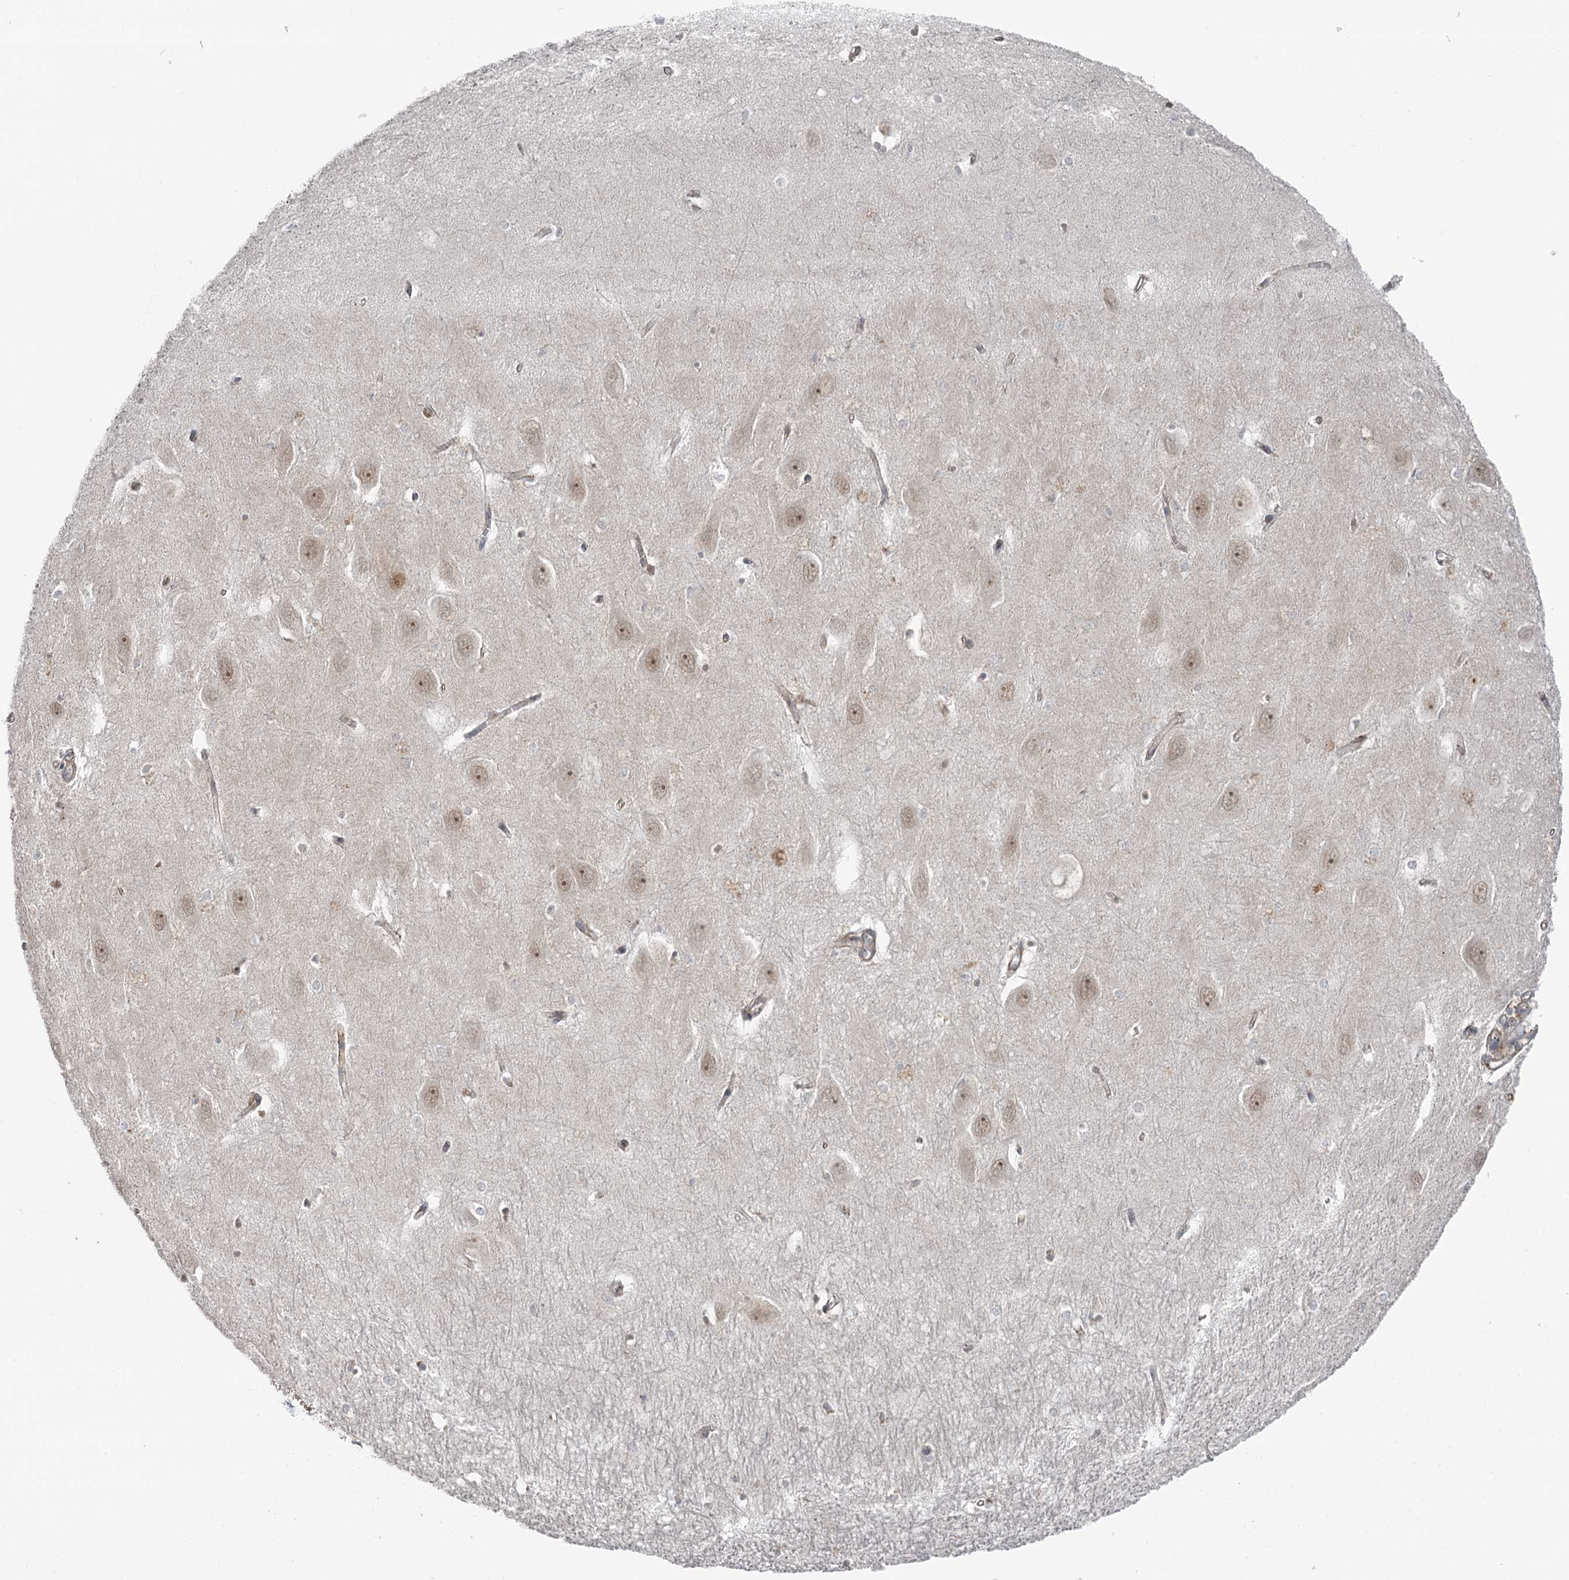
{"staining": {"intensity": "weak", "quantity": "<25%", "location": "nuclear"}, "tissue": "hippocampus", "cell_type": "Glial cells", "image_type": "normal", "snomed": [{"axis": "morphology", "description": "Normal tissue, NOS"}, {"axis": "topography", "description": "Hippocampus"}], "caption": "High power microscopy image of an immunohistochemistry micrograph of normal hippocampus, revealing no significant staining in glial cells.", "gene": "EXOSC1", "patient": {"sex": "female", "age": 64}}